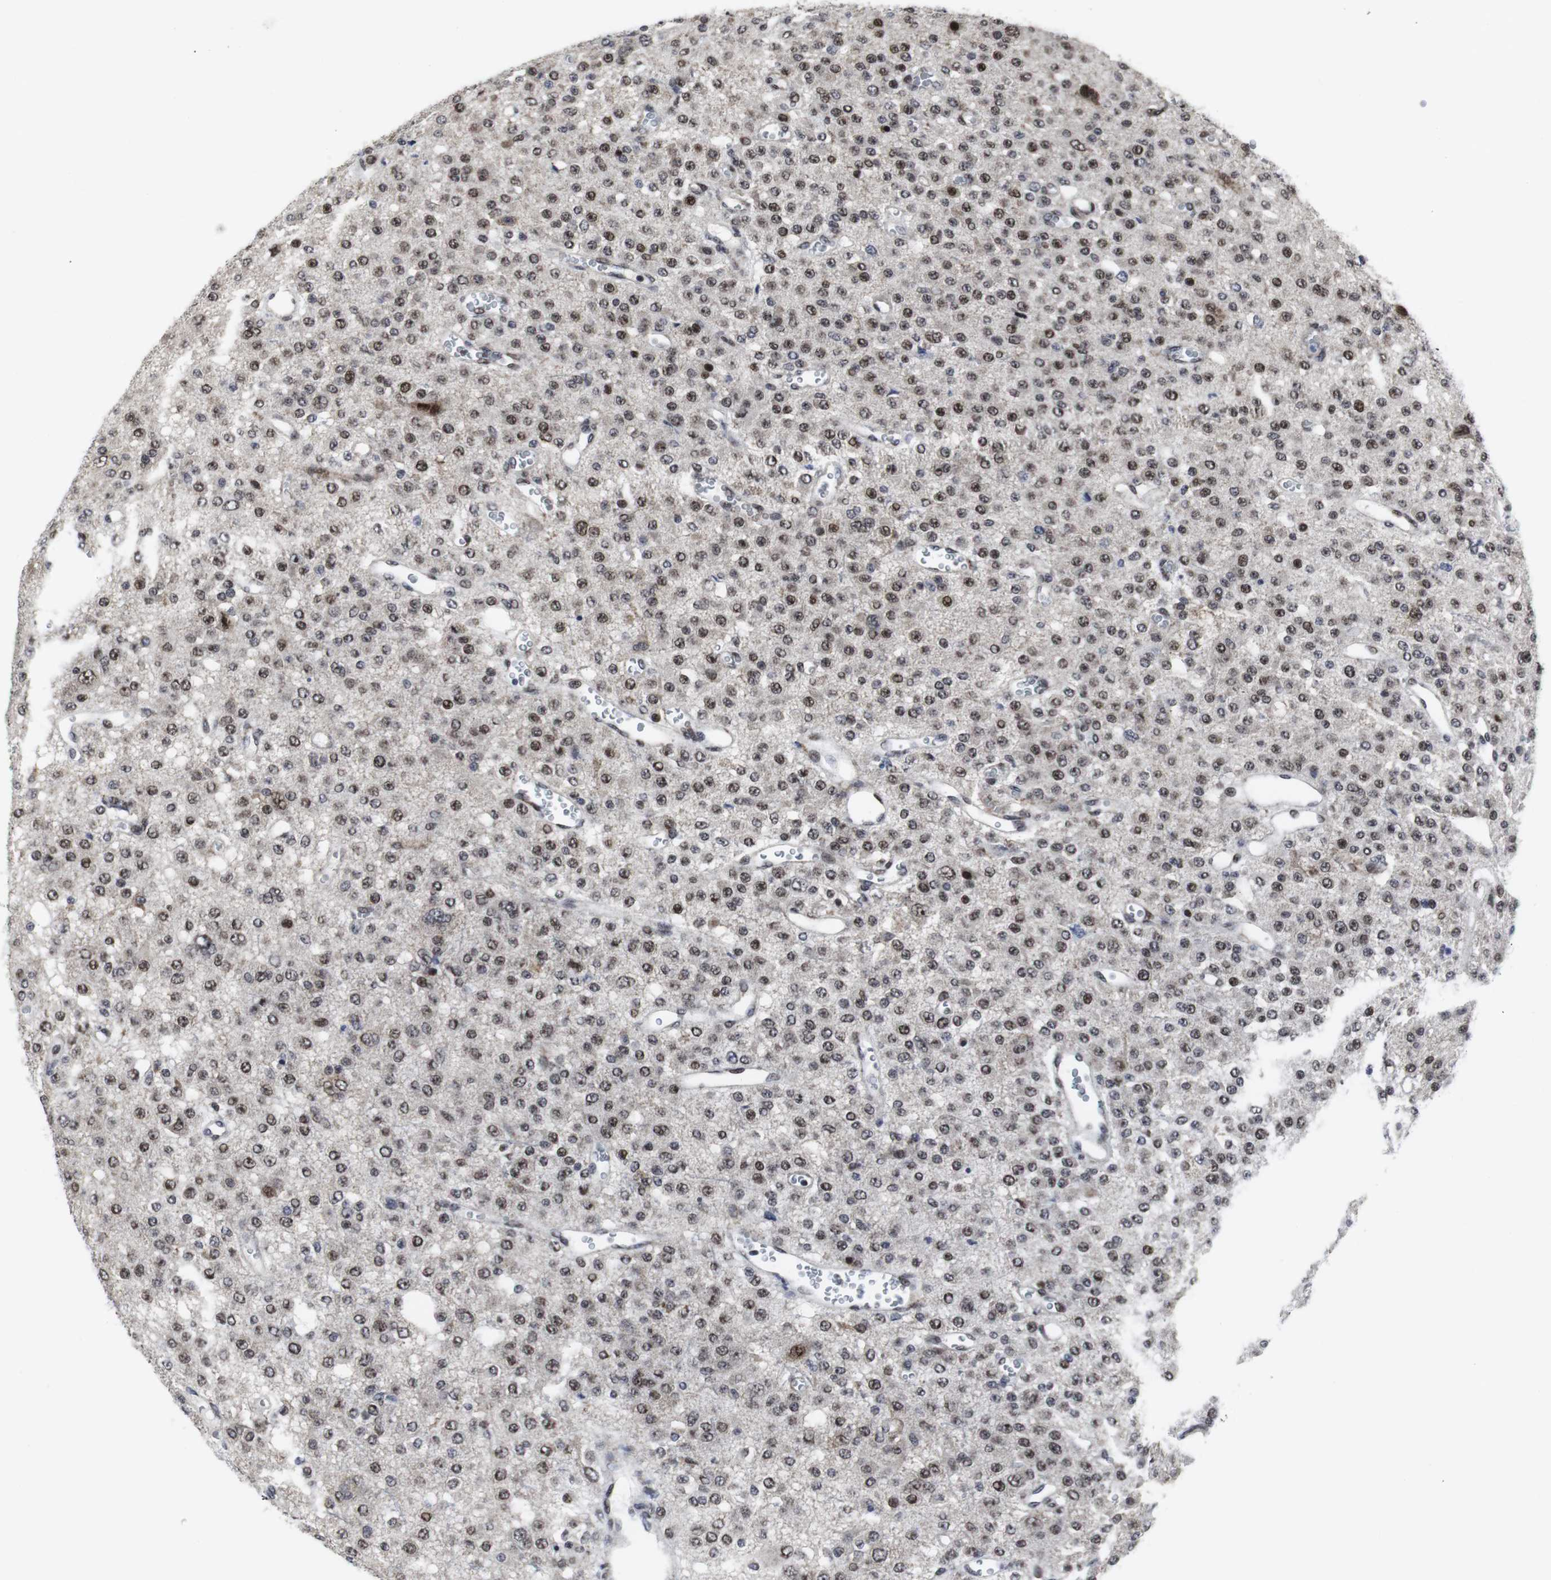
{"staining": {"intensity": "strong", "quantity": "25%-75%", "location": "cytoplasmic/membranous"}, "tissue": "glioma", "cell_type": "Tumor cells", "image_type": "cancer", "snomed": [{"axis": "morphology", "description": "Glioma, malignant, Low grade"}, {"axis": "topography", "description": "Brain"}], "caption": "The photomicrograph reveals staining of glioma, revealing strong cytoplasmic/membranous protein positivity (brown color) within tumor cells.", "gene": "MLH1", "patient": {"sex": "male", "age": 38}}